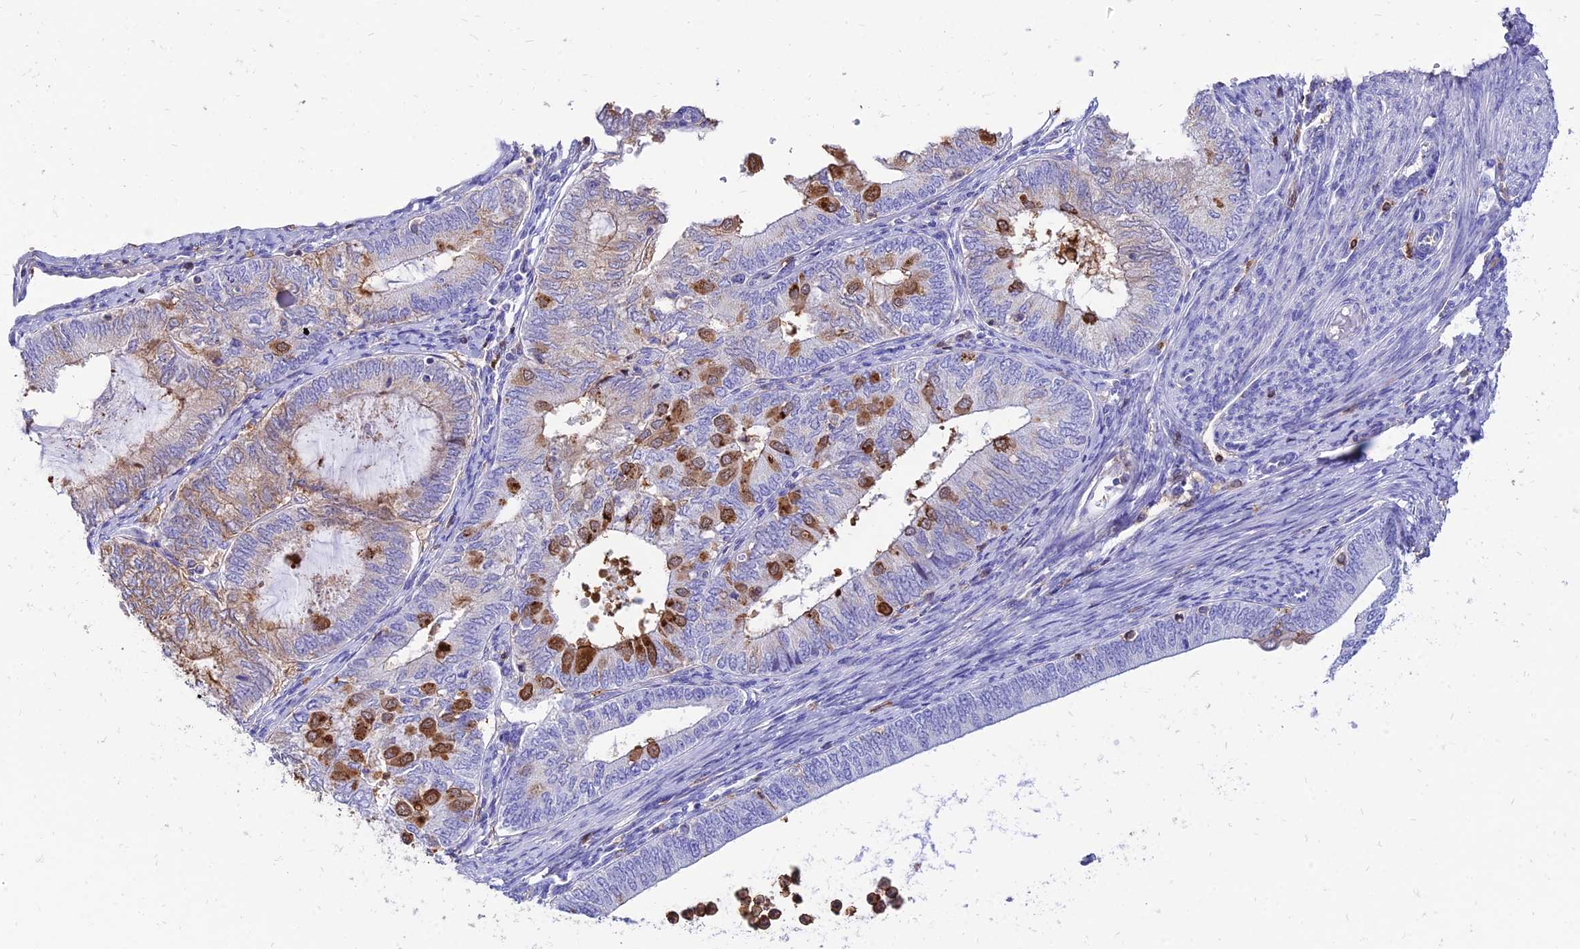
{"staining": {"intensity": "moderate", "quantity": "<25%", "location": "cytoplasmic/membranous"}, "tissue": "endometrial cancer", "cell_type": "Tumor cells", "image_type": "cancer", "snomed": [{"axis": "morphology", "description": "Adenocarcinoma, NOS"}, {"axis": "topography", "description": "Endometrium"}], "caption": "Human endometrial adenocarcinoma stained with a protein marker exhibits moderate staining in tumor cells.", "gene": "SREK1IP1", "patient": {"sex": "female", "age": 68}}